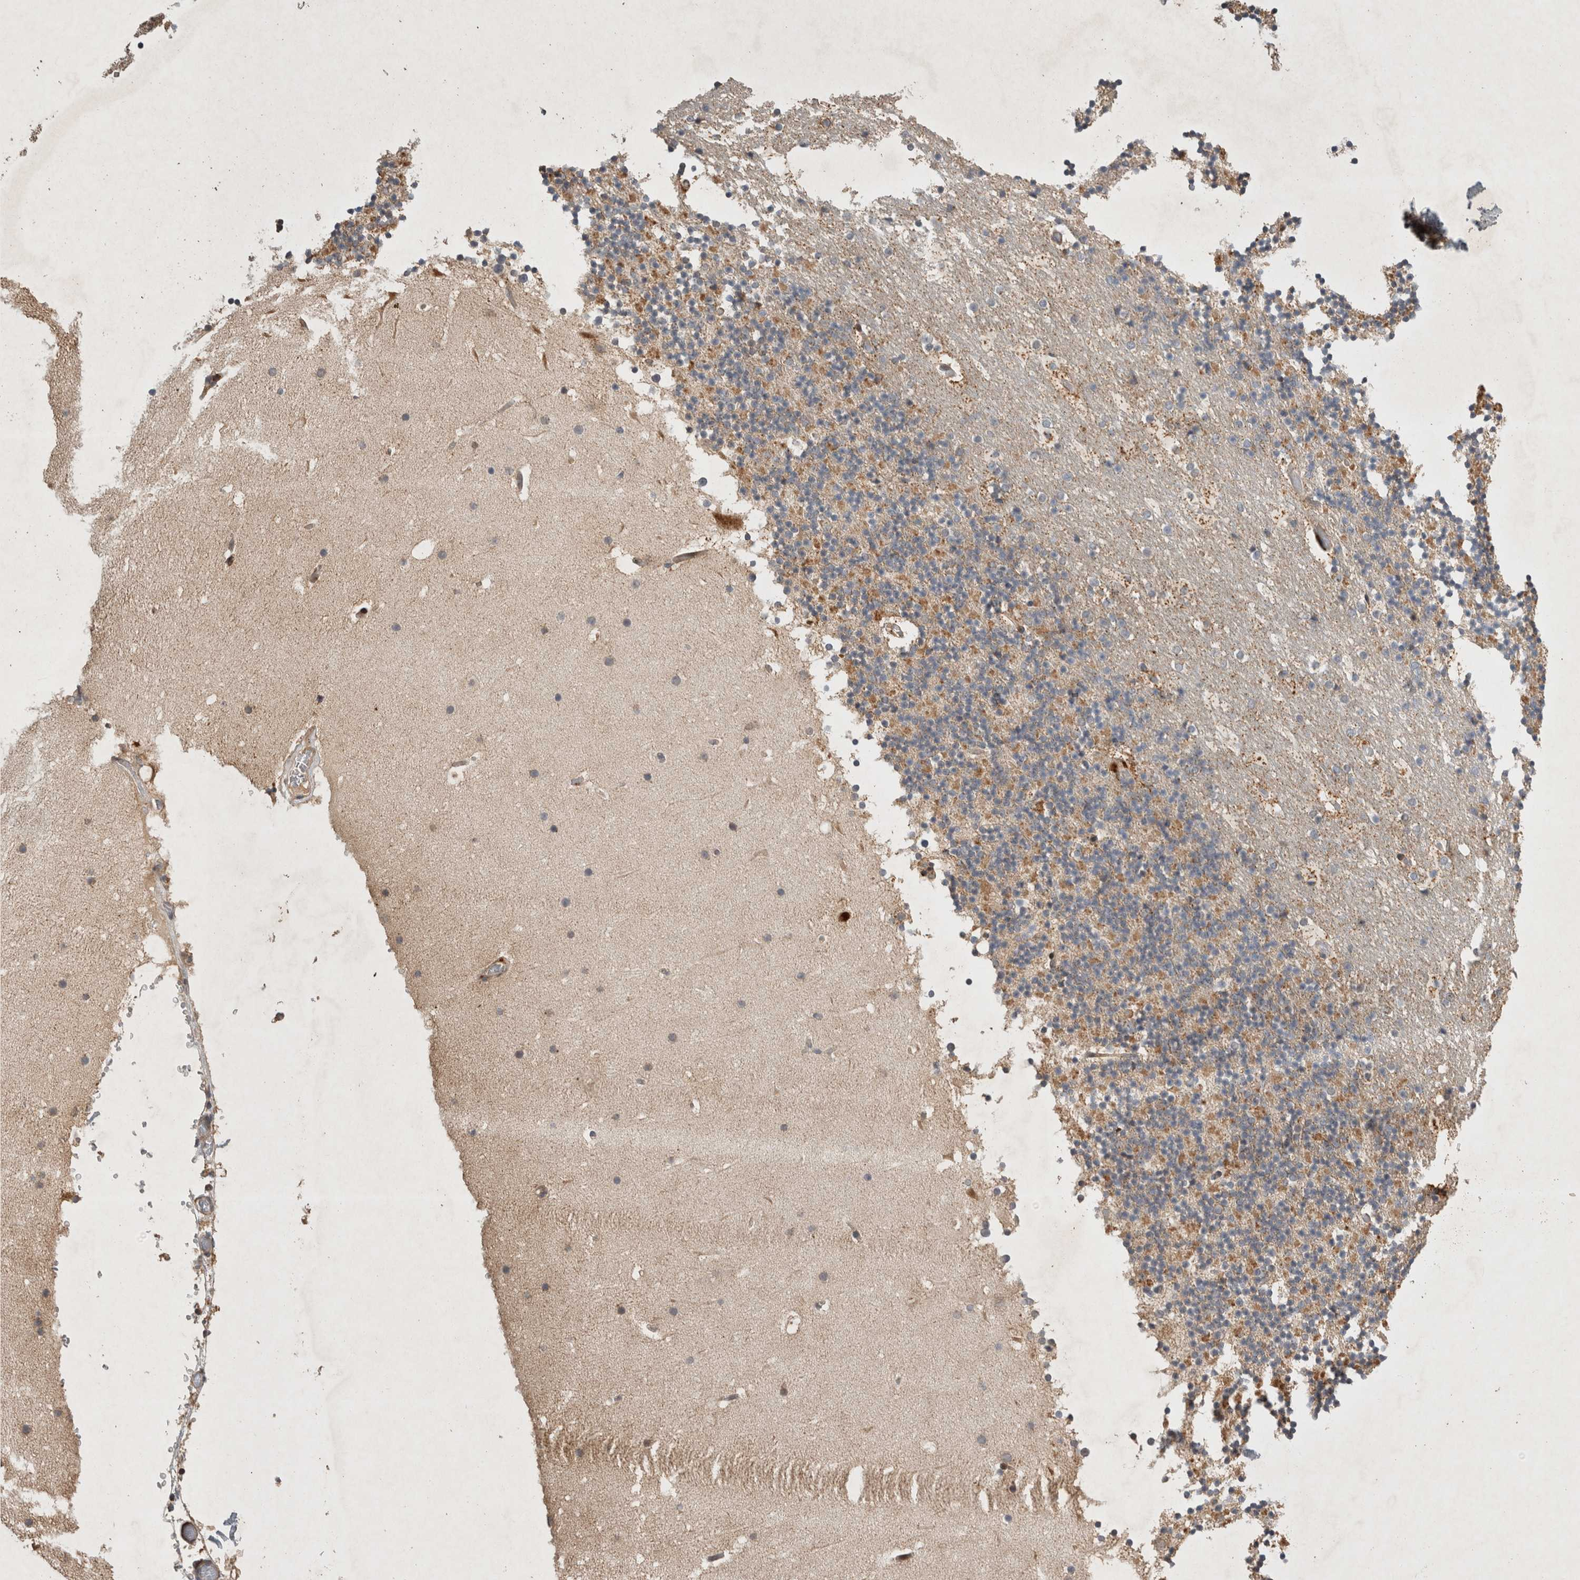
{"staining": {"intensity": "moderate", "quantity": "25%-75%", "location": "cytoplasmic/membranous"}, "tissue": "cerebellum", "cell_type": "Cells in granular layer", "image_type": "normal", "snomed": [{"axis": "morphology", "description": "Normal tissue, NOS"}, {"axis": "topography", "description": "Cerebellum"}], "caption": "Cells in granular layer reveal medium levels of moderate cytoplasmic/membranous staining in about 25%-75% of cells in normal human cerebellum.", "gene": "SERAC1", "patient": {"sex": "male", "age": 57}}